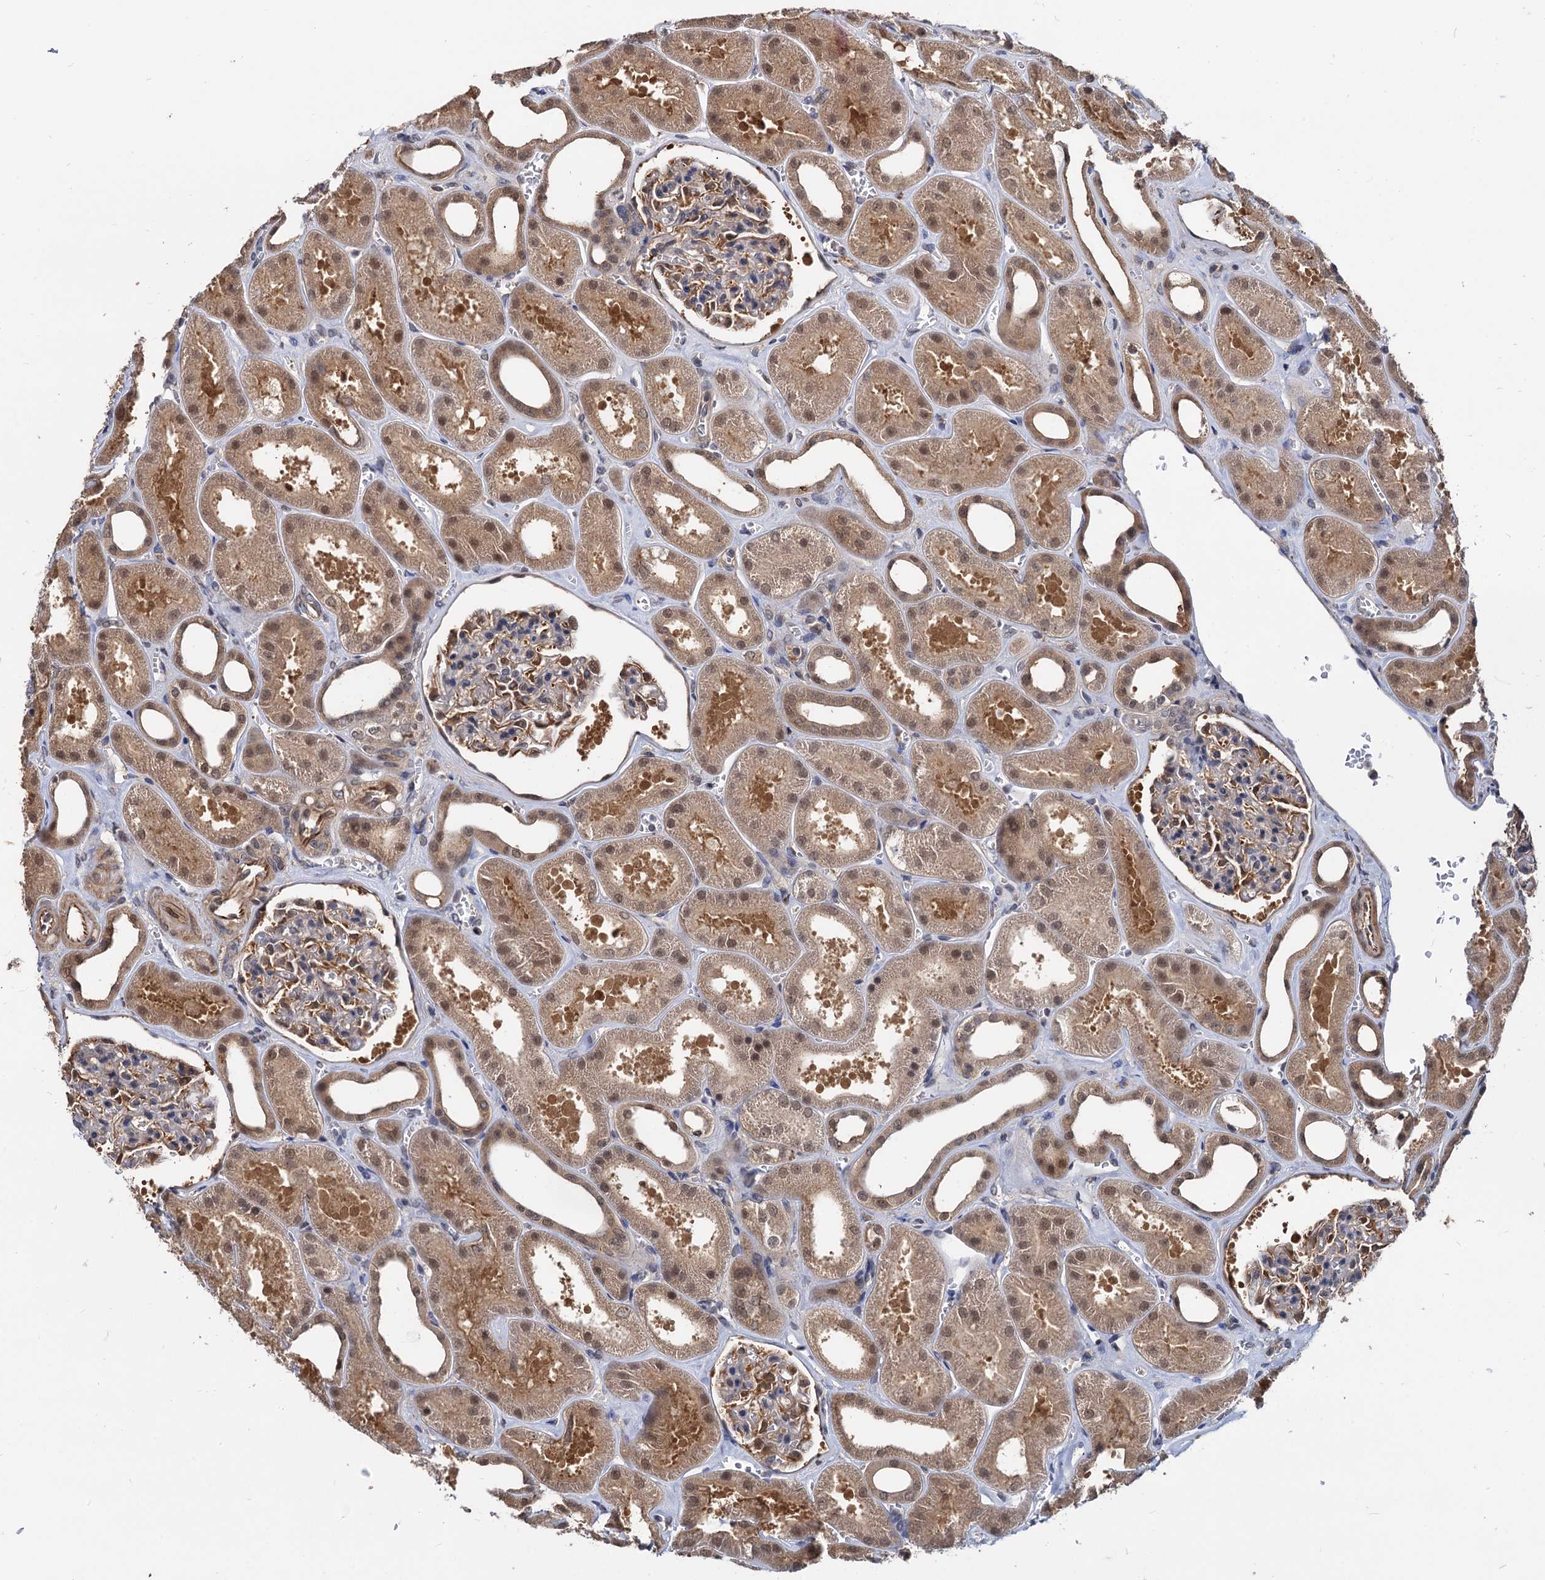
{"staining": {"intensity": "moderate", "quantity": "<25%", "location": "nuclear"}, "tissue": "kidney", "cell_type": "Cells in glomeruli", "image_type": "normal", "snomed": [{"axis": "morphology", "description": "Normal tissue, NOS"}, {"axis": "morphology", "description": "Adenocarcinoma, NOS"}, {"axis": "topography", "description": "Kidney"}], "caption": "A micrograph showing moderate nuclear staining in about <25% of cells in glomeruli in benign kidney, as visualized by brown immunohistochemical staining.", "gene": "PSMD4", "patient": {"sex": "female", "age": 68}}